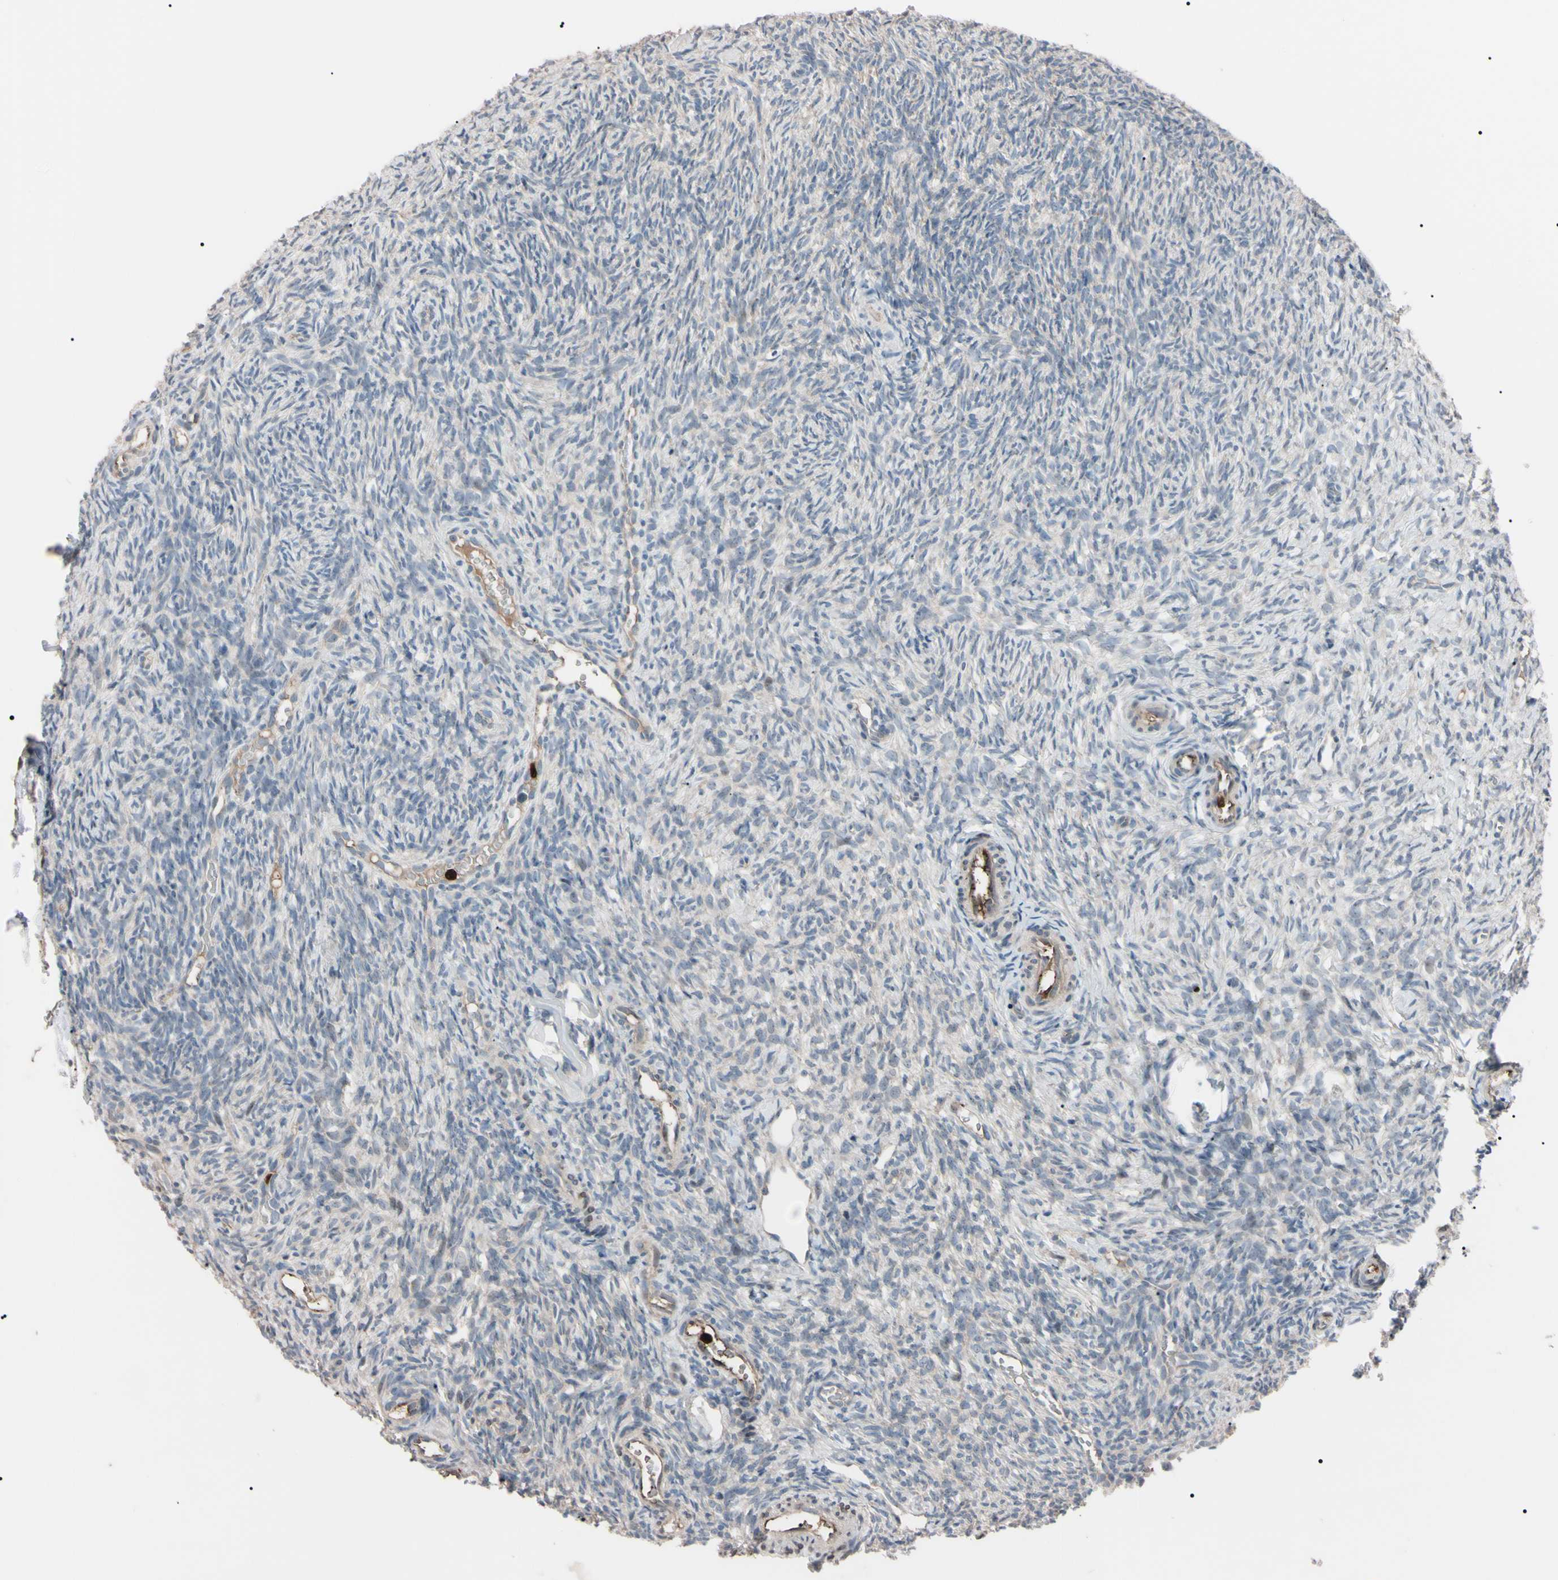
{"staining": {"intensity": "negative", "quantity": "none", "location": "none"}, "tissue": "ovary", "cell_type": "Ovarian stroma cells", "image_type": "normal", "snomed": [{"axis": "morphology", "description": "Normal tissue, NOS"}, {"axis": "topography", "description": "Ovary"}], "caption": "The immunohistochemistry (IHC) histopathology image has no significant expression in ovarian stroma cells of ovary.", "gene": "TRAF5", "patient": {"sex": "female", "age": 35}}